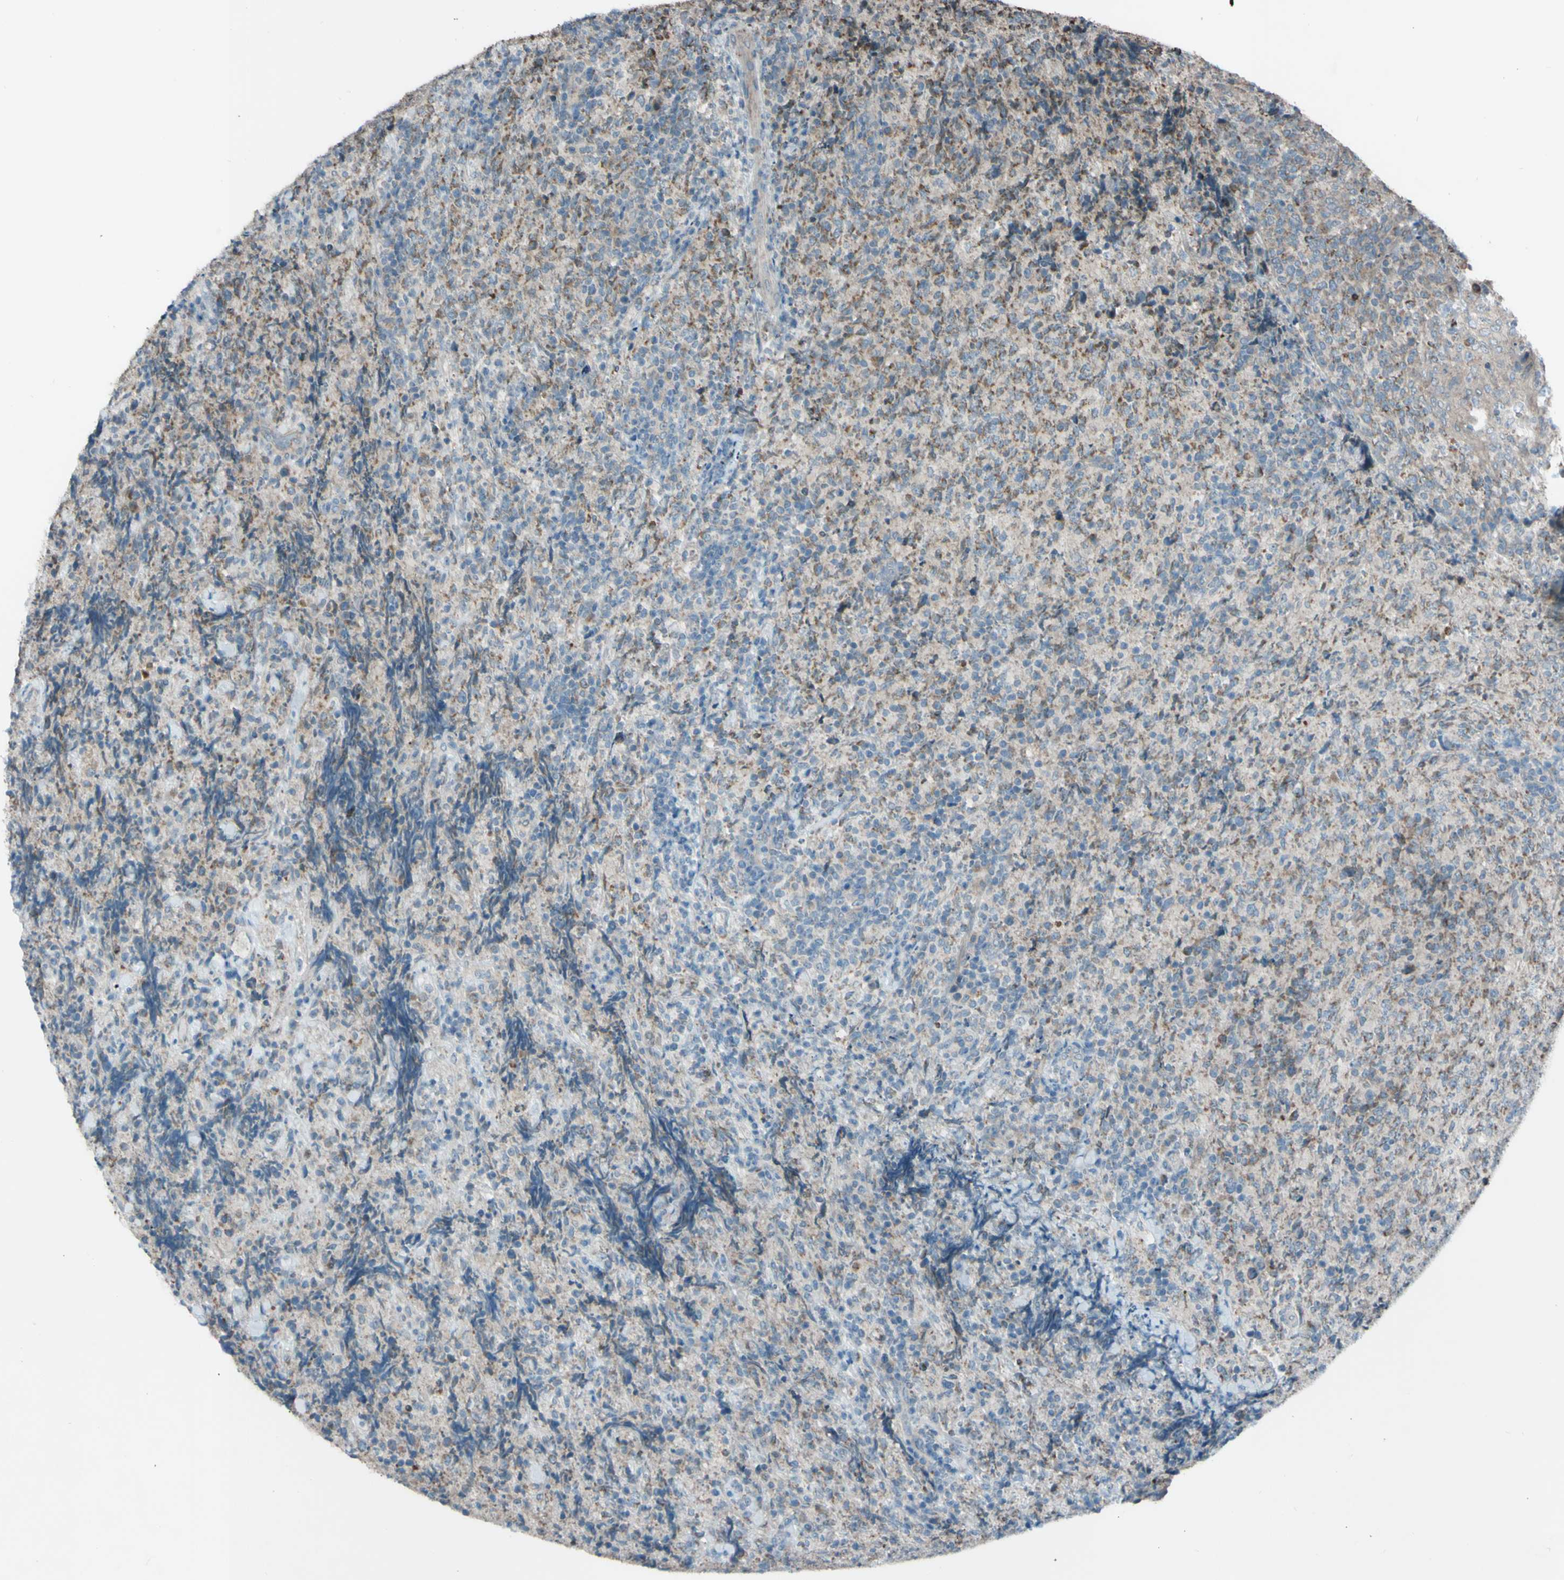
{"staining": {"intensity": "moderate", "quantity": "25%-75%", "location": "cytoplasmic/membranous"}, "tissue": "lymphoma", "cell_type": "Tumor cells", "image_type": "cancer", "snomed": [{"axis": "morphology", "description": "Malignant lymphoma, non-Hodgkin's type, High grade"}, {"axis": "topography", "description": "Tonsil"}], "caption": "High-power microscopy captured an immunohistochemistry (IHC) photomicrograph of high-grade malignant lymphoma, non-Hodgkin's type, revealing moderate cytoplasmic/membranous staining in approximately 25%-75% of tumor cells.", "gene": "ACOT8", "patient": {"sex": "female", "age": 36}}